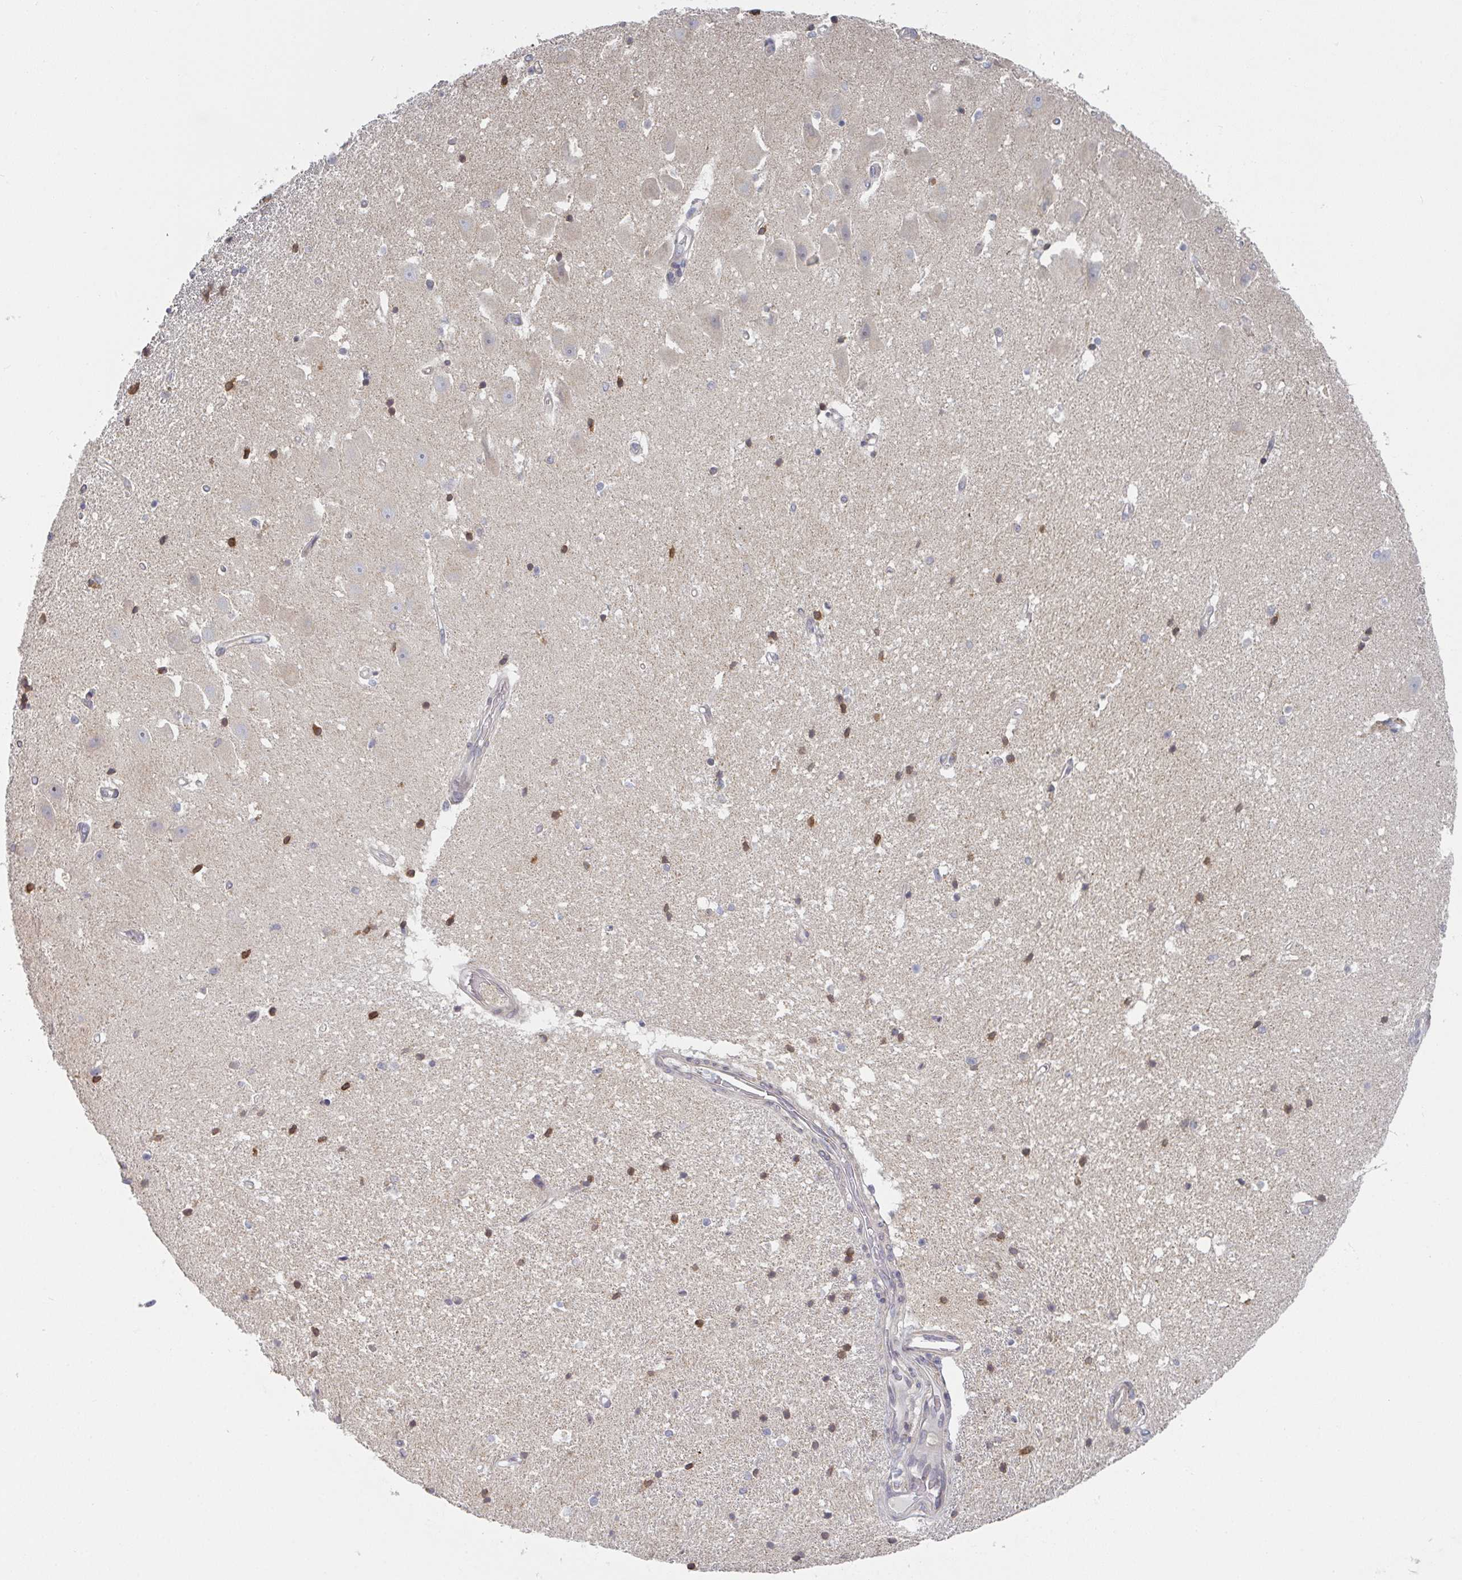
{"staining": {"intensity": "moderate", "quantity": "25%-75%", "location": "cytoplasmic/membranous,nuclear"}, "tissue": "hippocampus", "cell_type": "Glial cells", "image_type": "normal", "snomed": [{"axis": "morphology", "description": "Normal tissue, NOS"}, {"axis": "topography", "description": "Hippocampus"}], "caption": "Immunohistochemistry of benign hippocampus reveals medium levels of moderate cytoplasmic/membranous,nuclear staining in approximately 25%-75% of glial cells.", "gene": "ELOVL1", "patient": {"sex": "male", "age": 63}}